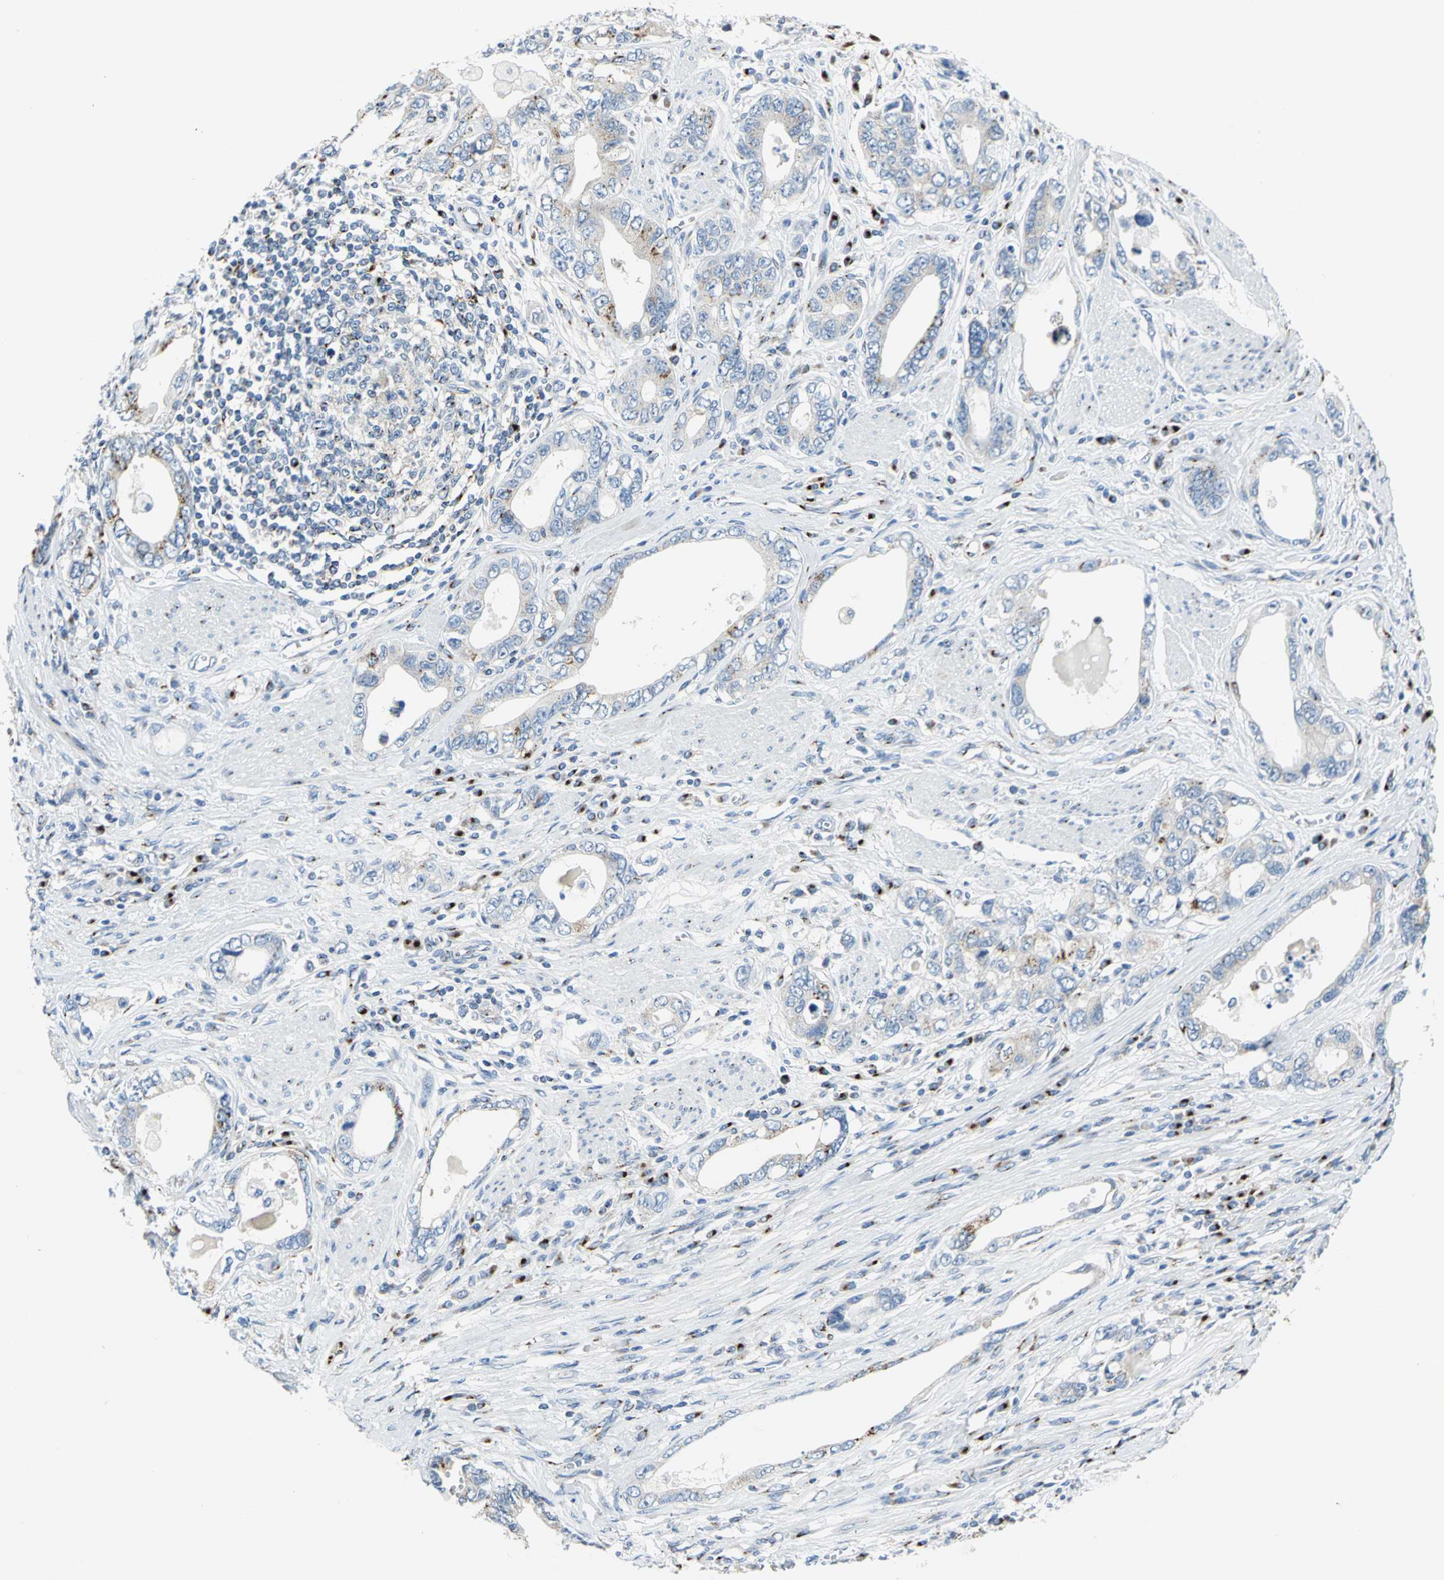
{"staining": {"intensity": "weak", "quantity": "25%-75%", "location": "cytoplasmic/membranous"}, "tissue": "stomach cancer", "cell_type": "Tumor cells", "image_type": "cancer", "snomed": [{"axis": "morphology", "description": "Adenocarcinoma, NOS"}, {"axis": "topography", "description": "Stomach, lower"}], "caption": "A brown stain highlights weak cytoplasmic/membranous staining of a protein in human stomach cancer tumor cells. (DAB IHC with brightfield microscopy, high magnification).", "gene": "GPR3", "patient": {"sex": "female", "age": 93}}